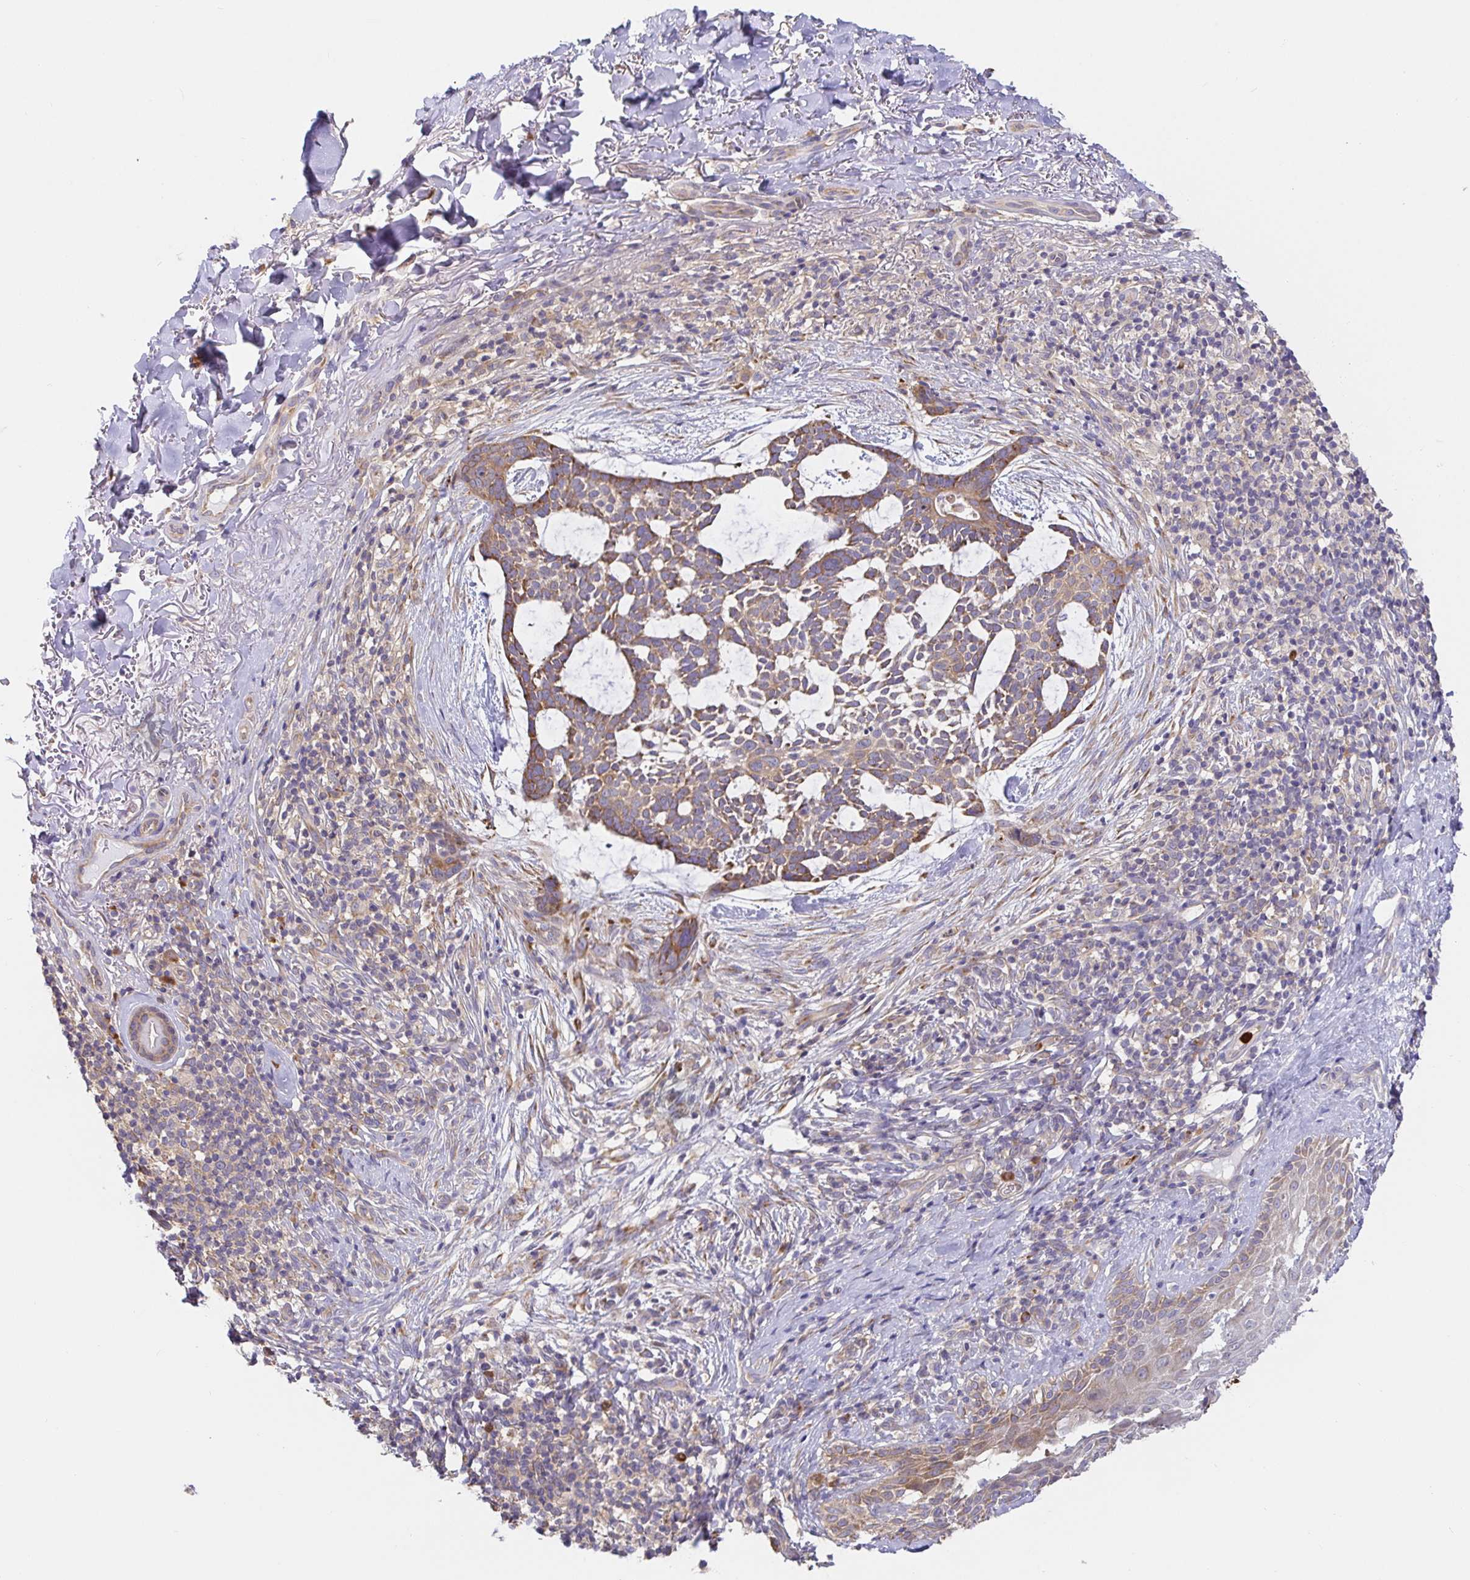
{"staining": {"intensity": "weak", "quantity": "25%-75%", "location": "cytoplasmic/membranous"}, "tissue": "skin cancer", "cell_type": "Tumor cells", "image_type": "cancer", "snomed": [{"axis": "morphology", "description": "Basal cell carcinoma"}, {"axis": "topography", "description": "Skin"}], "caption": "The immunohistochemical stain labels weak cytoplasmic/membranous staining in tumor cells of basal cell carcinoma (skin) tissue. Nuclei are stained in blue.", "gene": "PDPK1", "patient": {"sex": "male", "age": 64}}